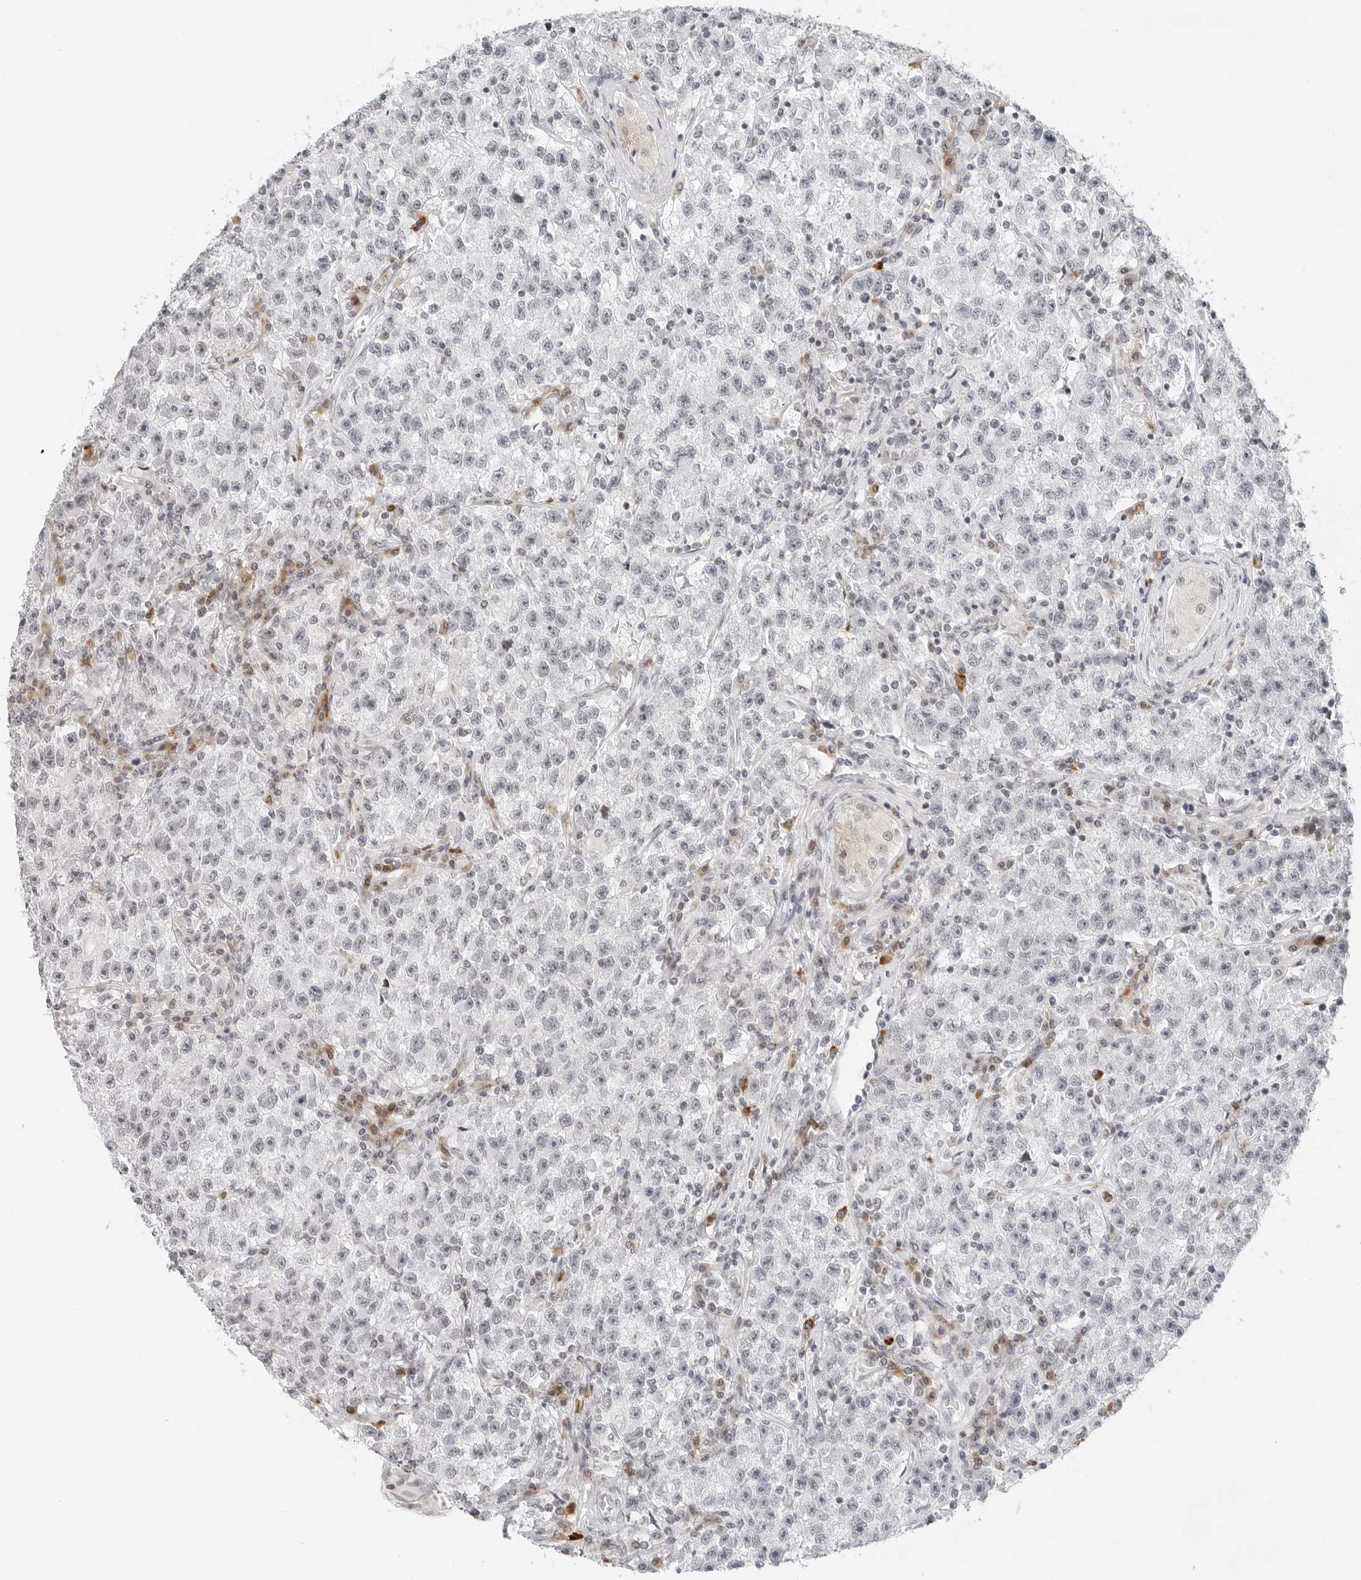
{"staining": {"intensity": "negative", "quantity": "none", "location": "none"}, "tissue": "testis cancer", "cell_type": "Tumor cells", "image_type": "cancer", "snomed": [{"axis": "morphology", "description": "Seminoma, NOS"}, {"axis": "topography", "description": "Testis"}], "caption": "High magnification brightfield microscopy of testis cancer stained with DAB (brown) and counterstained with hematoxylin (blue): tumor cells show no significant expression.", "gene": "PARP10", "patient": {"sex": "male", "age": 22}}